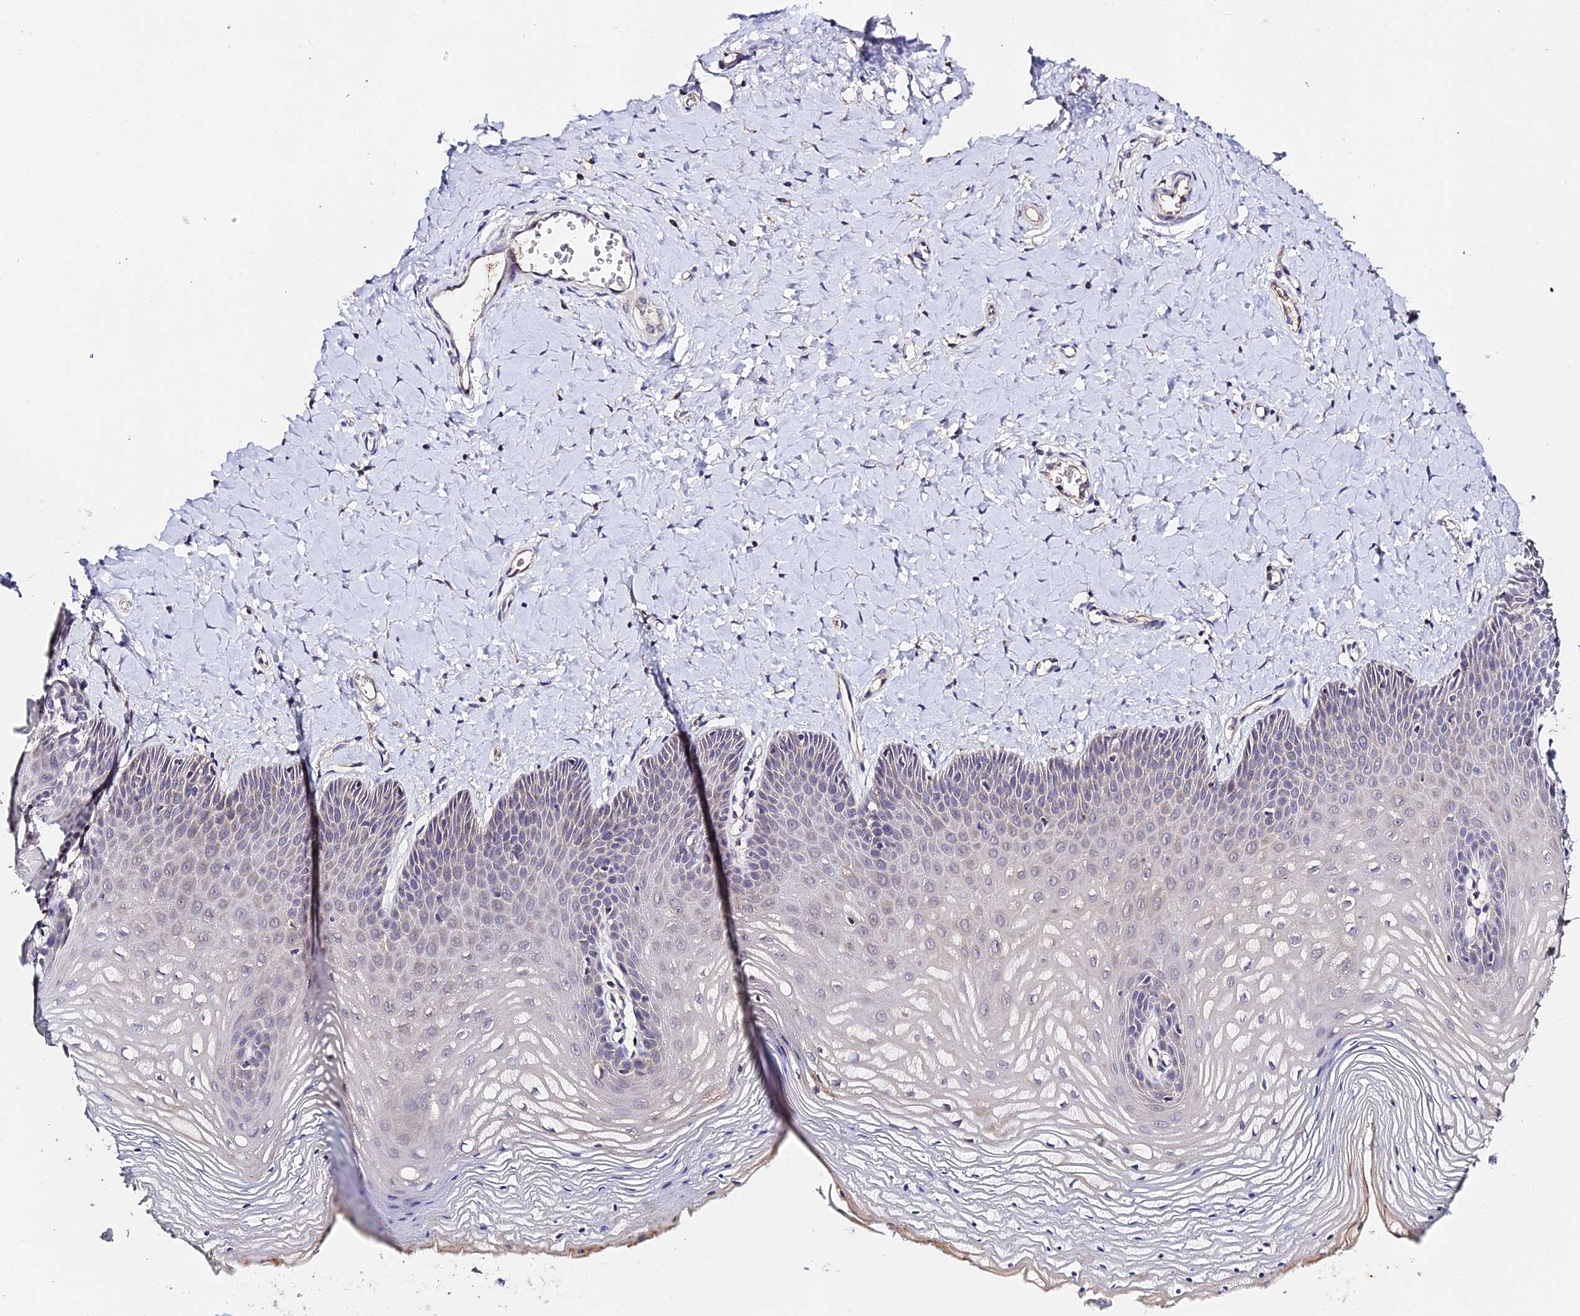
{"staining": {"intensity": "moderate", "quantity": "<25%", "location": "cytoplasmic/membranous"}, "tissue": "vagina", "cell_type": "Squamous epithelial cells", "image_type": "normal", "snomed": [{"axis": "morphology", "description": "Normal tissue, NOS"}, {"axis": "topography", "description": "Vagina"}], "caption": "High-magnification brightfield microscopy of normal vagina stained with DAB (3,3'-diaminobenzidine) (brown) and counterstained with hematoxylin (blue). squamous epithelial cells exhibit moderate cytoplasmic/membranous staining is present in about<25% of cells.", "gene": "ZBED8", "patient": {"sex": "female", "age": 65}}